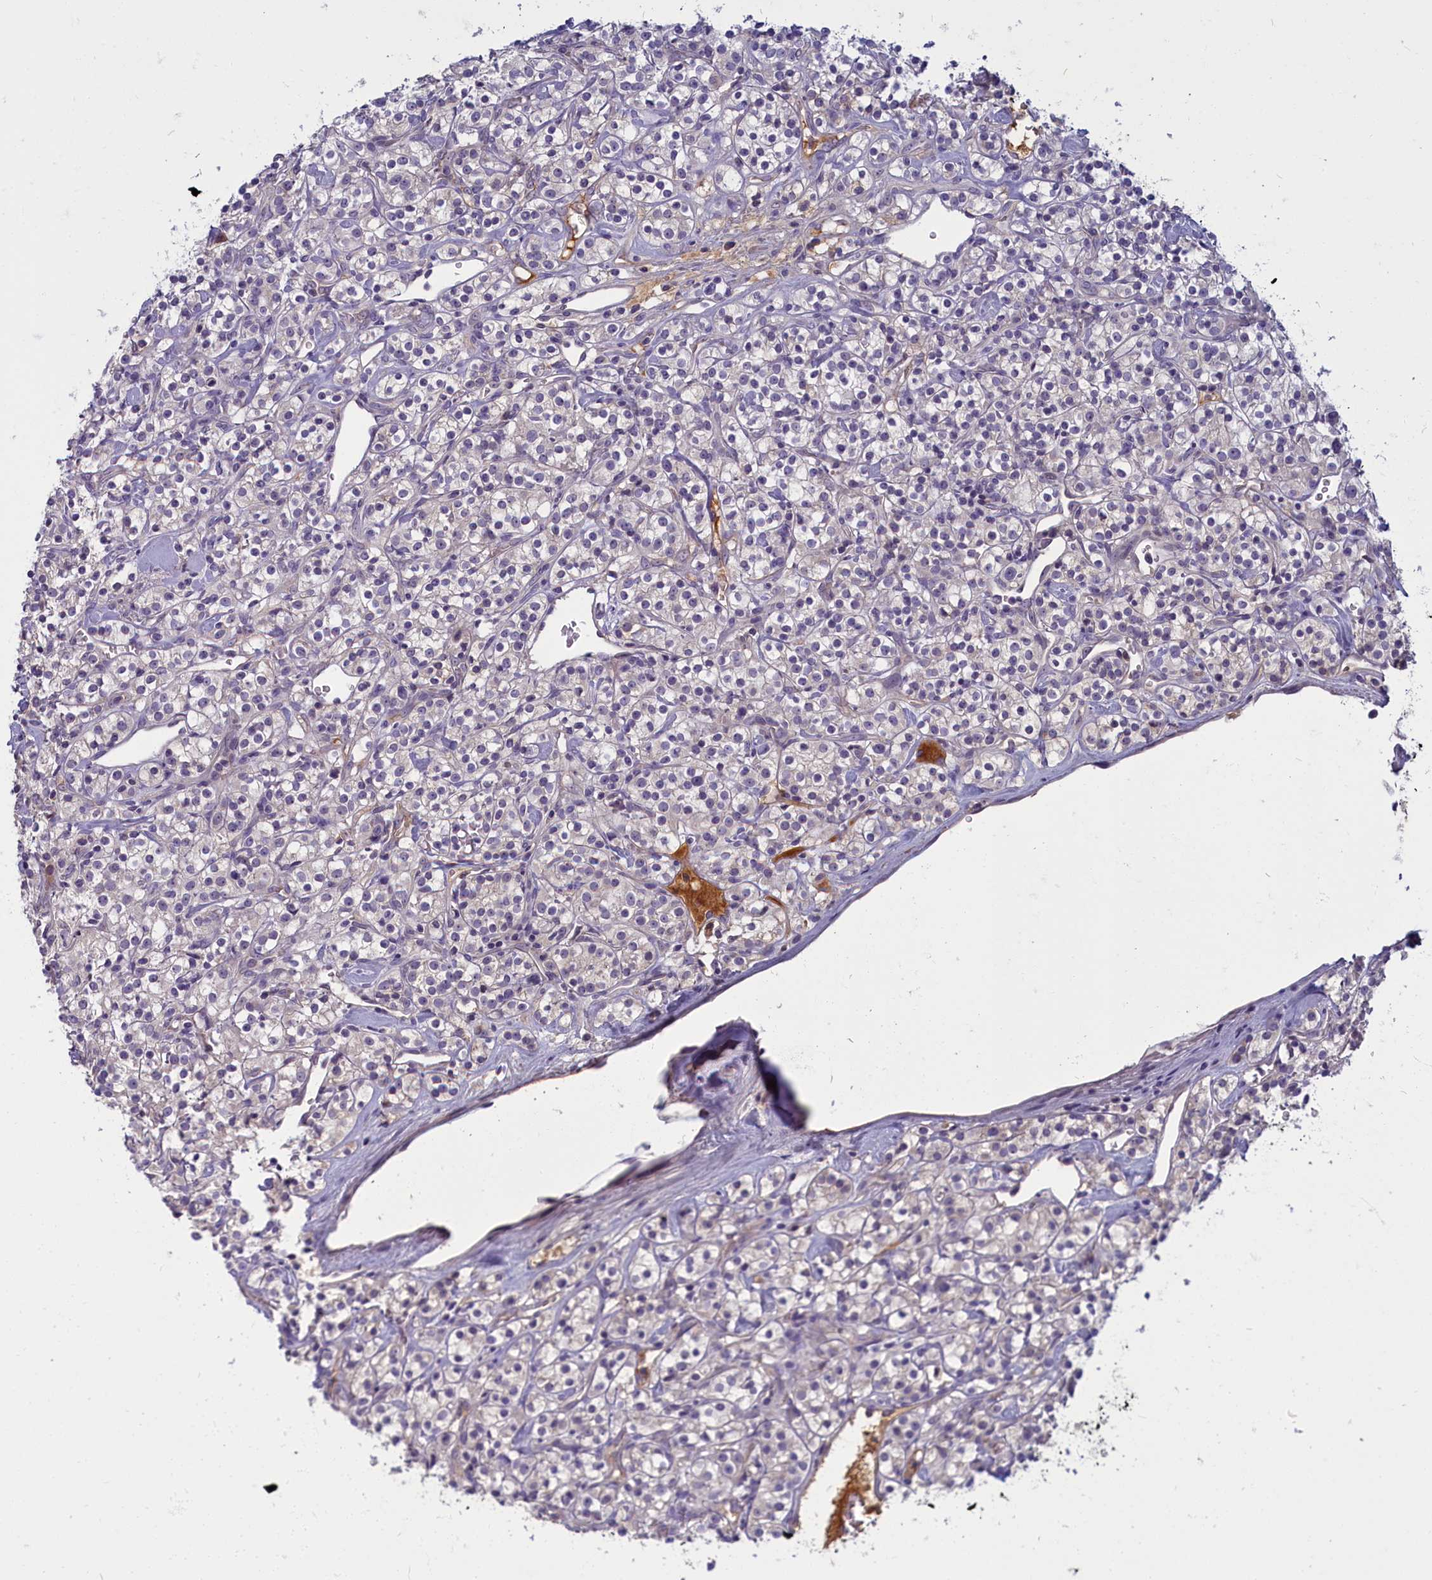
{"staining": {"intensity": "negative", "quantity": "none", "location": "none"}, "tissue": "renal cancer", "cell_type": "Tumor cells", "image_type": "cancer", "snomed": [{"axis": "morphology", "description": "Adenocarcinoma, NOS"}, {"axis": "topography", "description": "Kidney"}], "caption": "Immunohistochemical staining of human renal adenocarcinoma exhibits no significant expression in tumor cells.", "gene": "SV2C", "patient": {"sex": "male", "age": 77}}